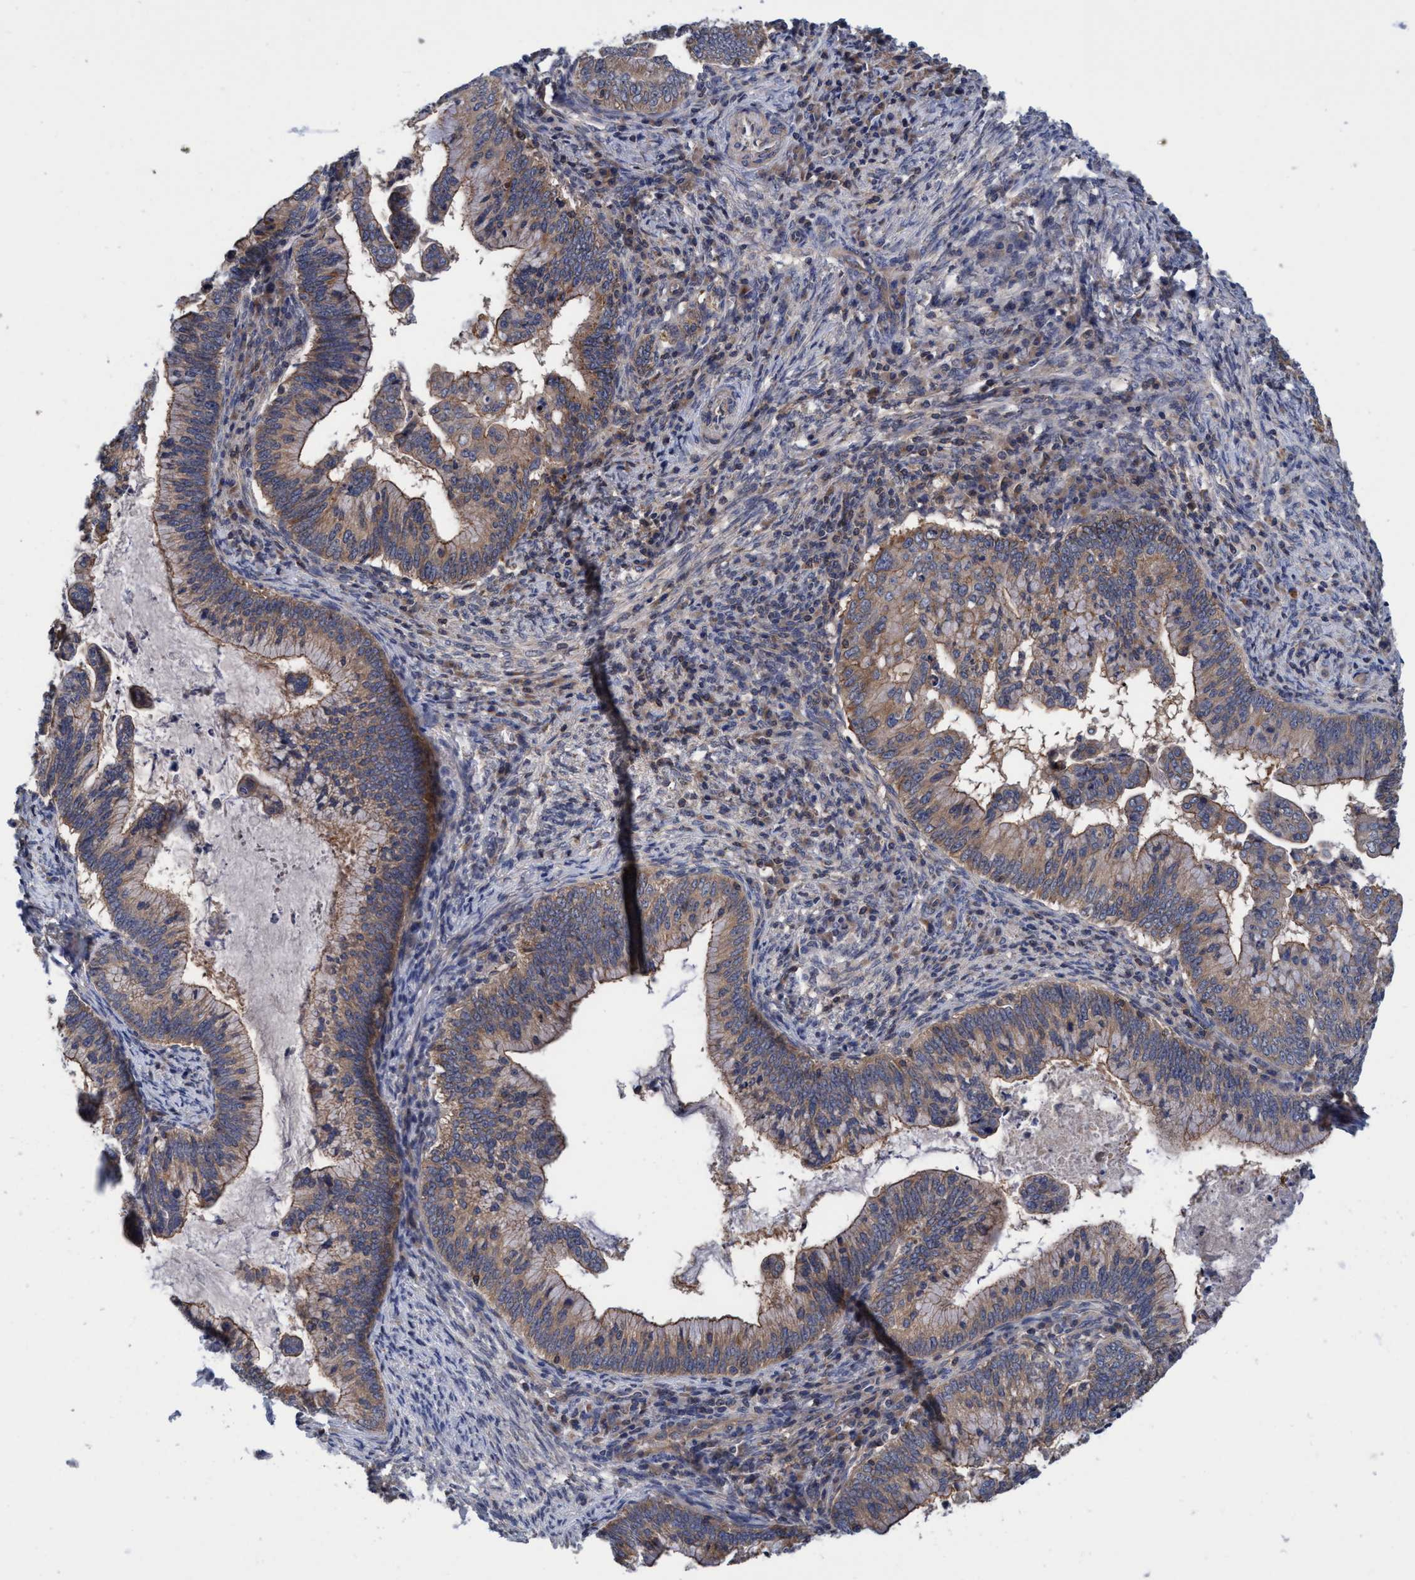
{"staining": {"intensity": "weak", "quantity": ">75%", "location": "cytoplasmic/membranous"}, "tissue": "cervical cancer", "cell_type": "Tumor cells", "image_type": "cancer", "snomed": [{"axis": "morphology", "description": "Adenocarcinoma, NOS"}, {"axis": "topography", "description": "Cervix"}], "caption": "Cervical cancer (adenocarcinoma) was stained to show a protein in brown. There is low levels of weak cytoplasmic/membranous positivity in about >75% of tumor cells.", "gene": "CALCOCO2", "patient": {"sex": "female", "age": 36}}